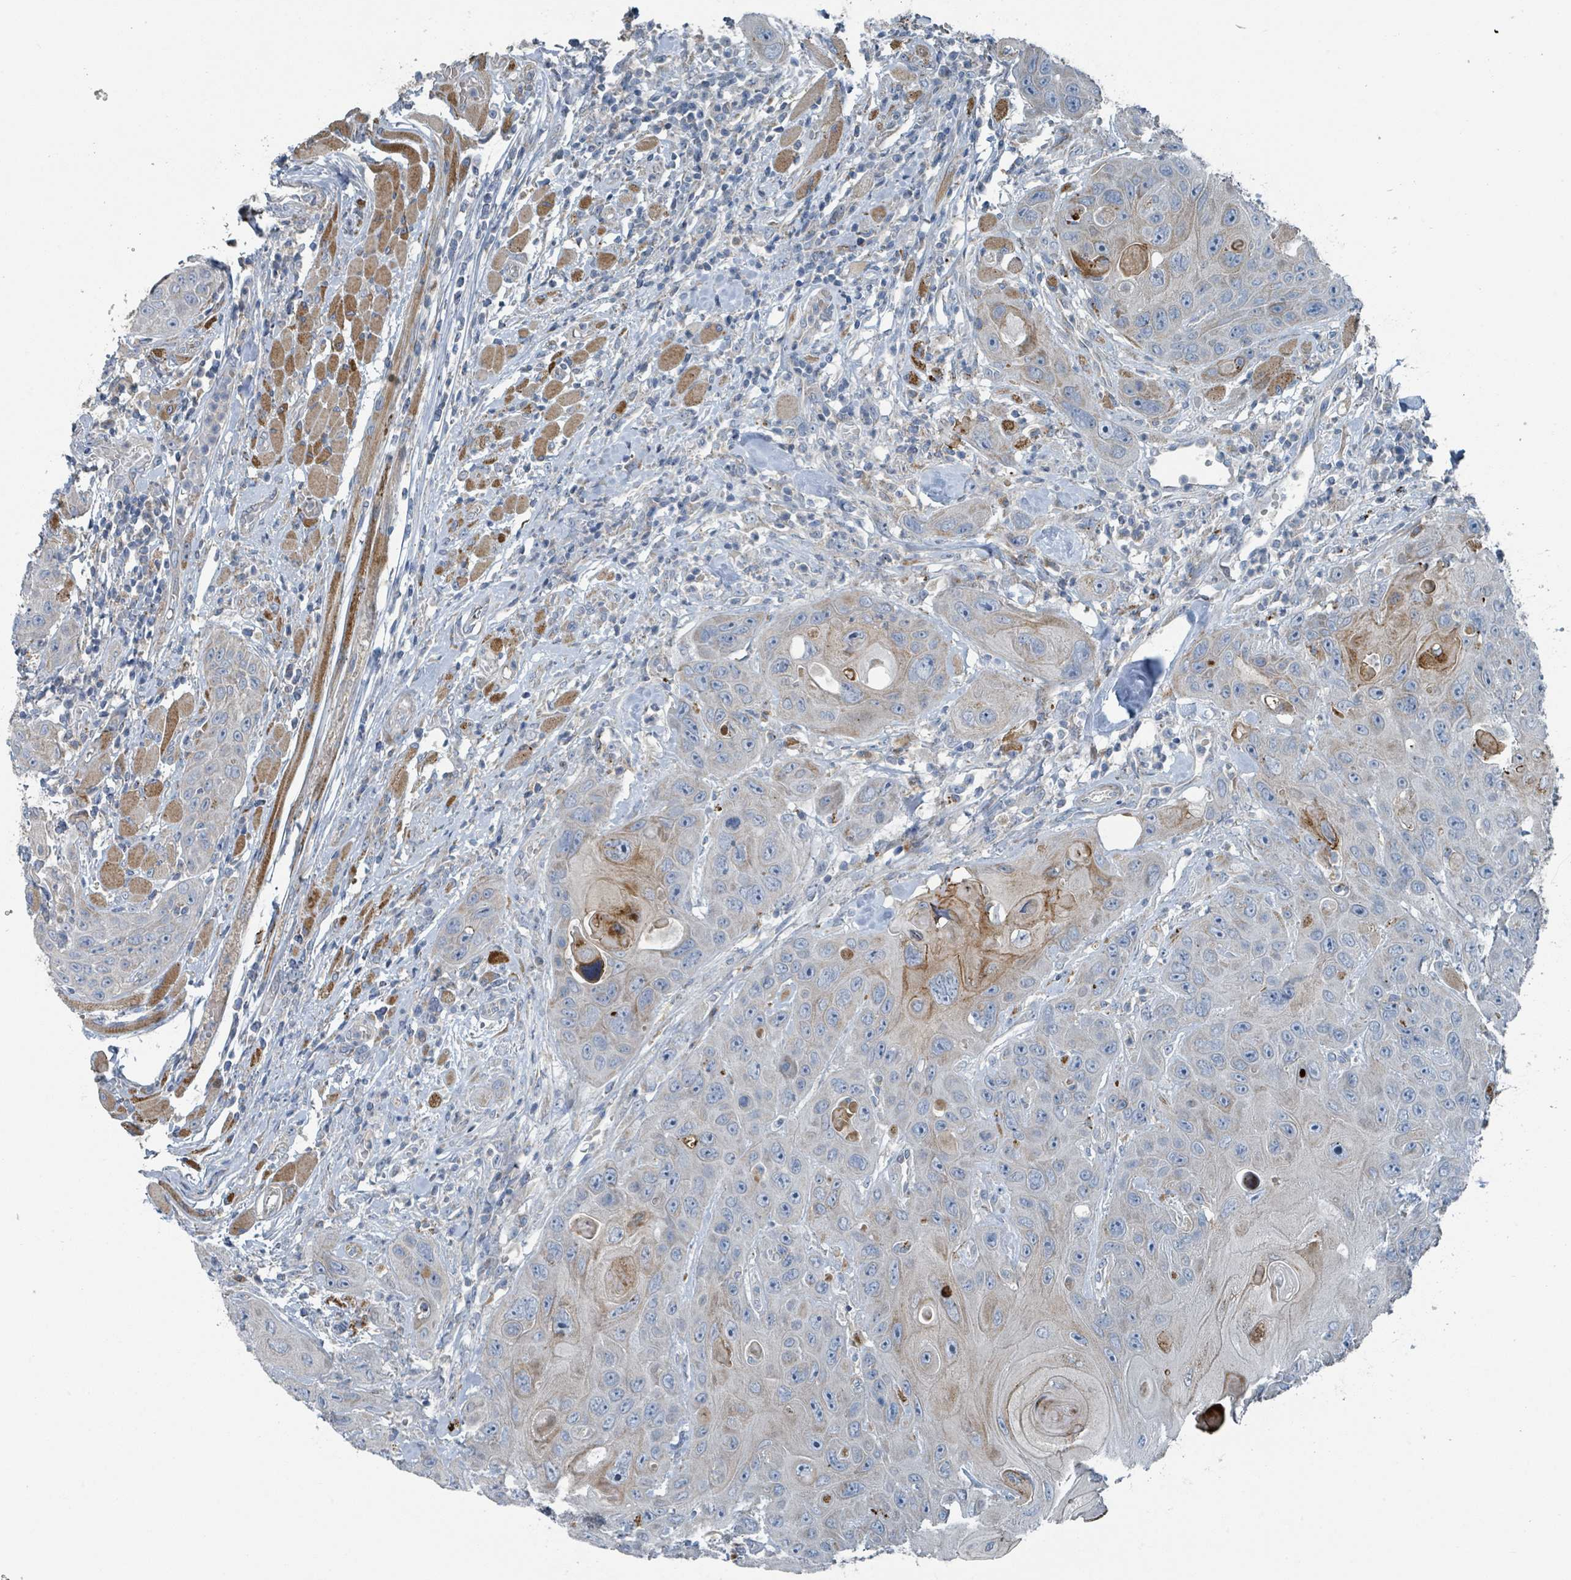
{"staining": {"intensity": "moderate", "quantity": "<25%", "location": "cytoplasmic/membranous"}, "tissue": "head and neck cancer", "cell_type": "Tumor cells", "image_type": "cancer", "snomed": [{"axis": "morphology", "description": "Squamous cell carcinoma, NOS"}, {"axis": "topography", "description": "Head-Neck"}], "caption": "Squamous cell carcinoma (head and neck) tissue exhibits moderate cytoplasmic/membranous expression in about <25% of tumor cells, visualized by immunohistochemistry.", "gene": "DIPK2A", "patient": {"sex": "female", "age": 59}}